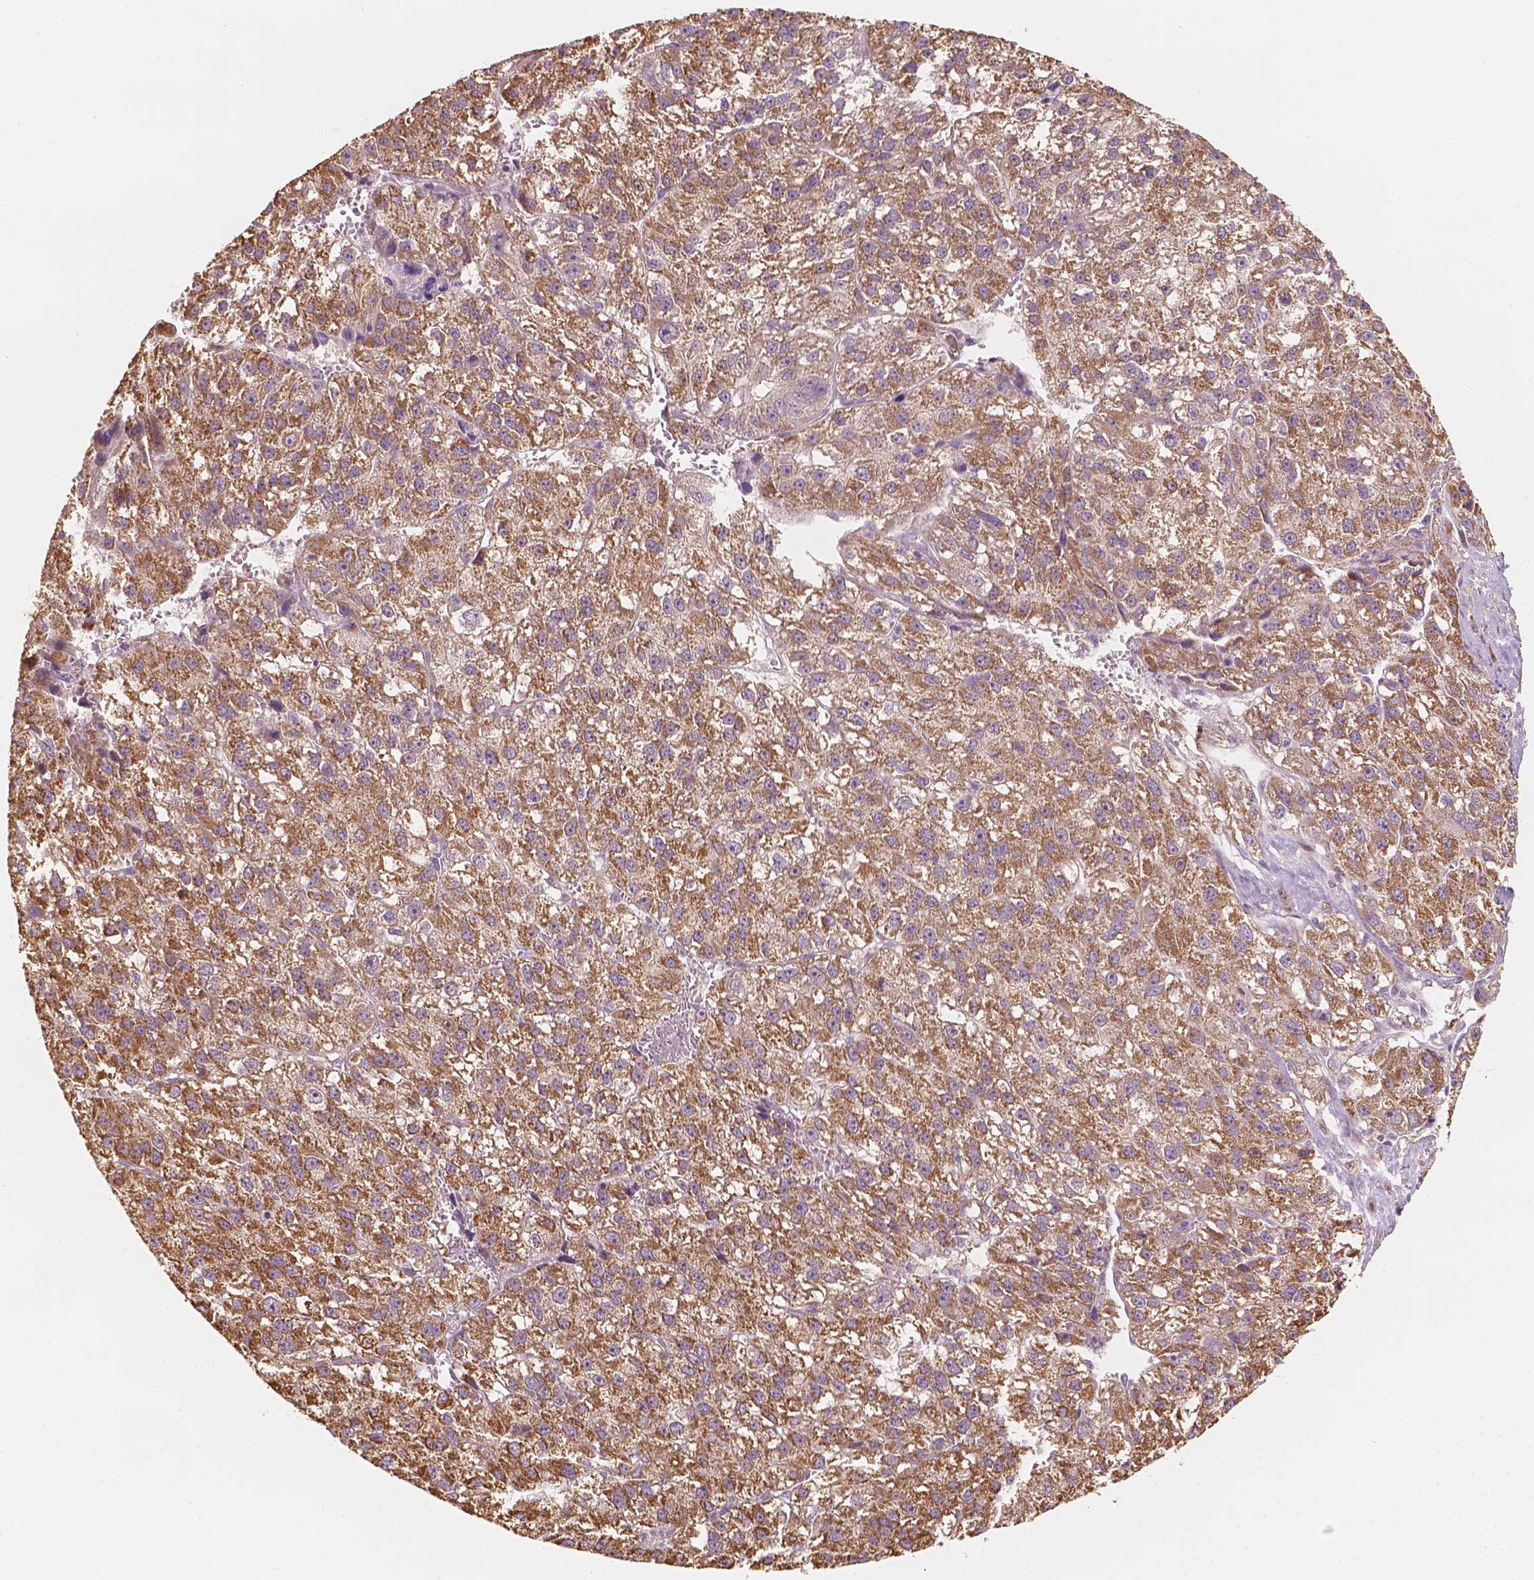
{"staining": {"intensity": "moderate", "quantity": ">75%", "location": "cytoplasmic/membranous"}, "tissue": "liver cancer", "cell_type": "Tumor cells", "image_type": "cancer", "snomed": [{"axis": "morphology", "description": "Carcinoma, Hepatocellular, NOS"}, {"axis": "topography", "description": "Liver"}], "caption": "Liver cancer (hepatocellular carcinoma) stained with a brown dye reveals moderate cytoplasmic/membranous positive positivity in about >75% of tumor cells.", "gene": "TBC1D17", "patient": {"sex": "female", "age": 70}}